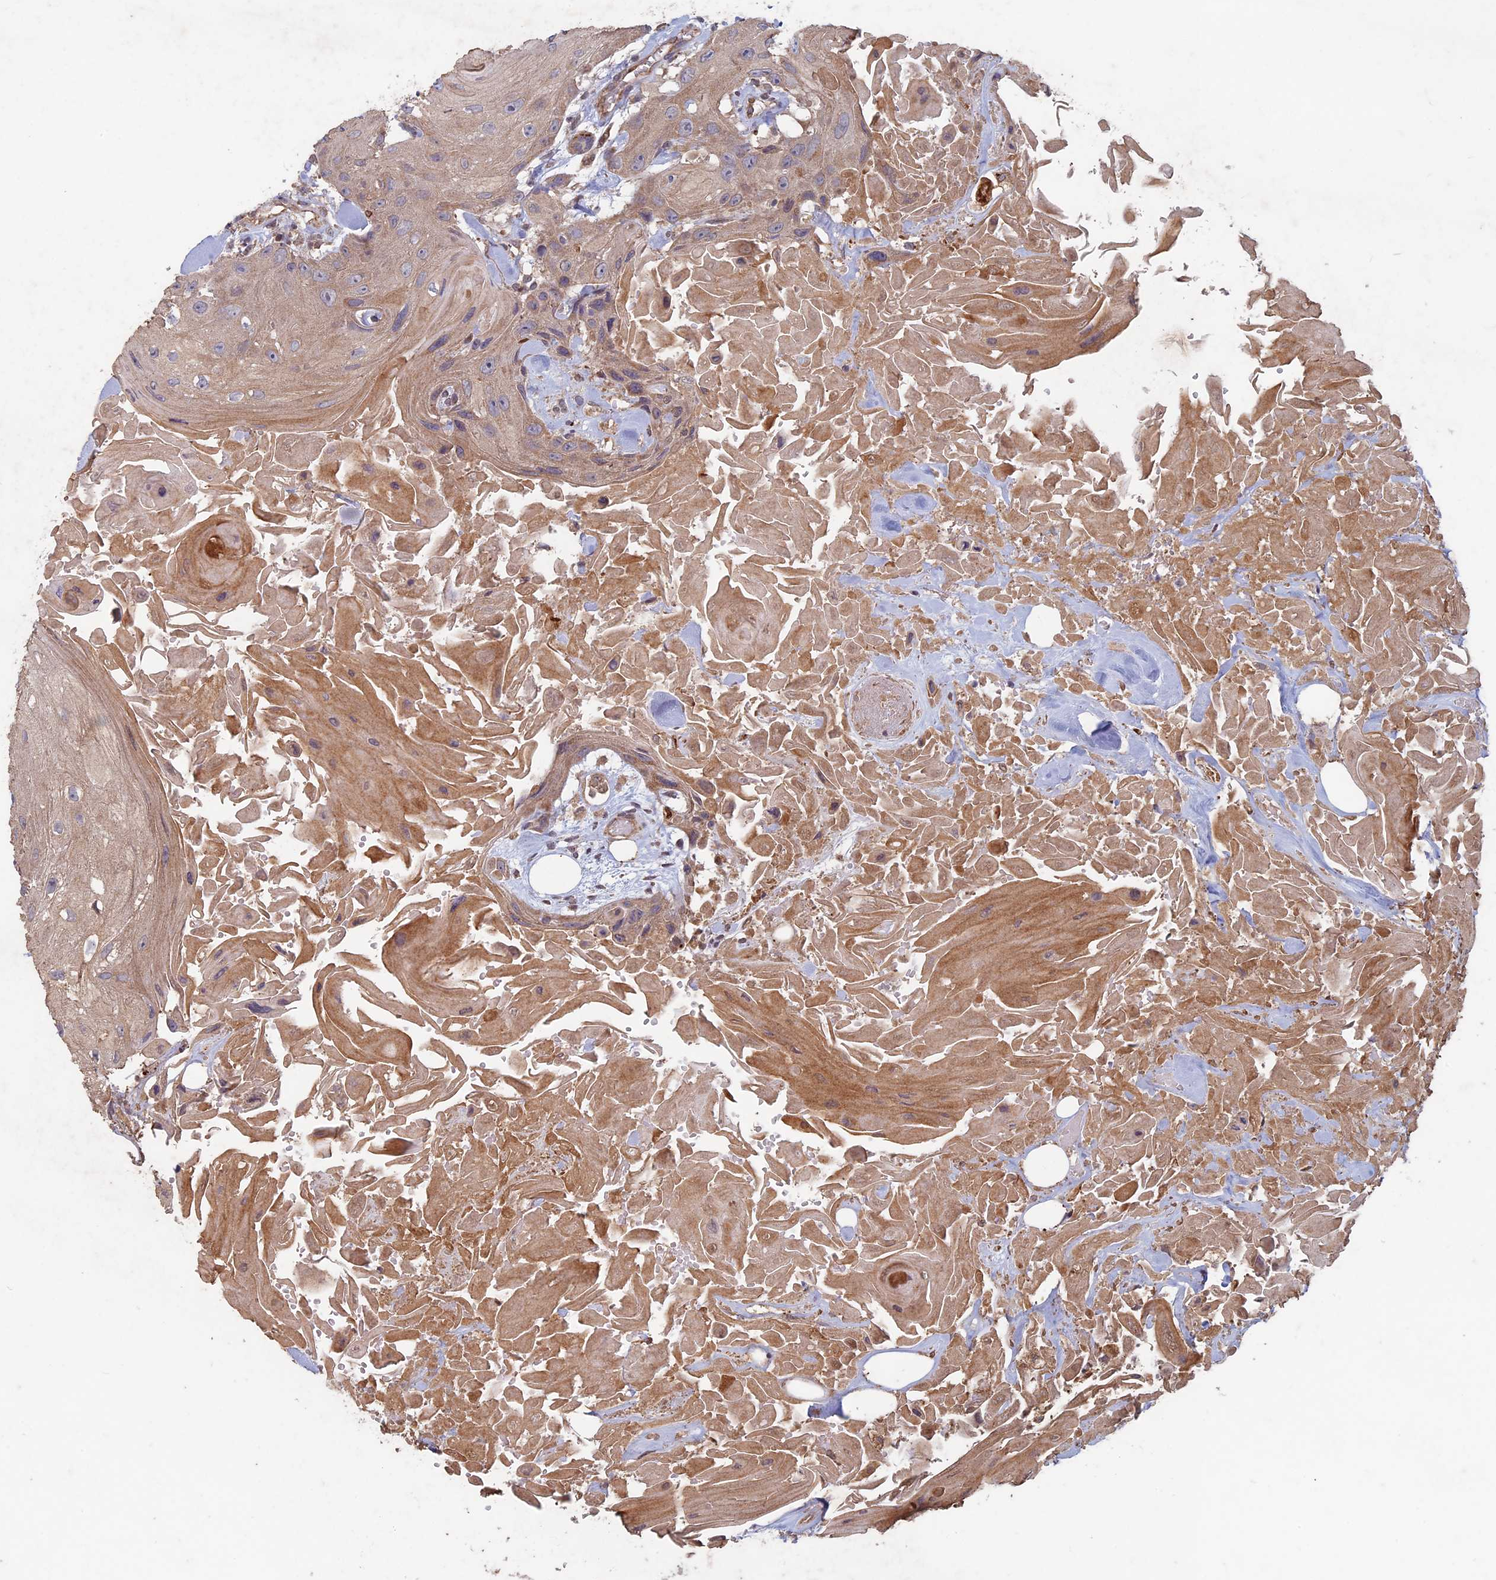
{"staining": {"intensity": "moderate", "quantity": ">75%", "location": "cytoplasmic/membranous"}, "tissue": "head and neck cancer", "cell_type": "Tumor cells", "image_type": "cancer", "snomed": [{"axis": "morphology", "description": "Squamous cell carcinoma, NOS"}, {"axis": "topography", "description": "Head-Neck"}], "caption": "Immunohistochemistry (IHC) of head and neck cancer exhibits medium levels of moderate cytoplasmic/membranous staining in about >75% of tumor cells.", "gene": "RCCD1", "patient": {"sex": "male", "age": 81}}